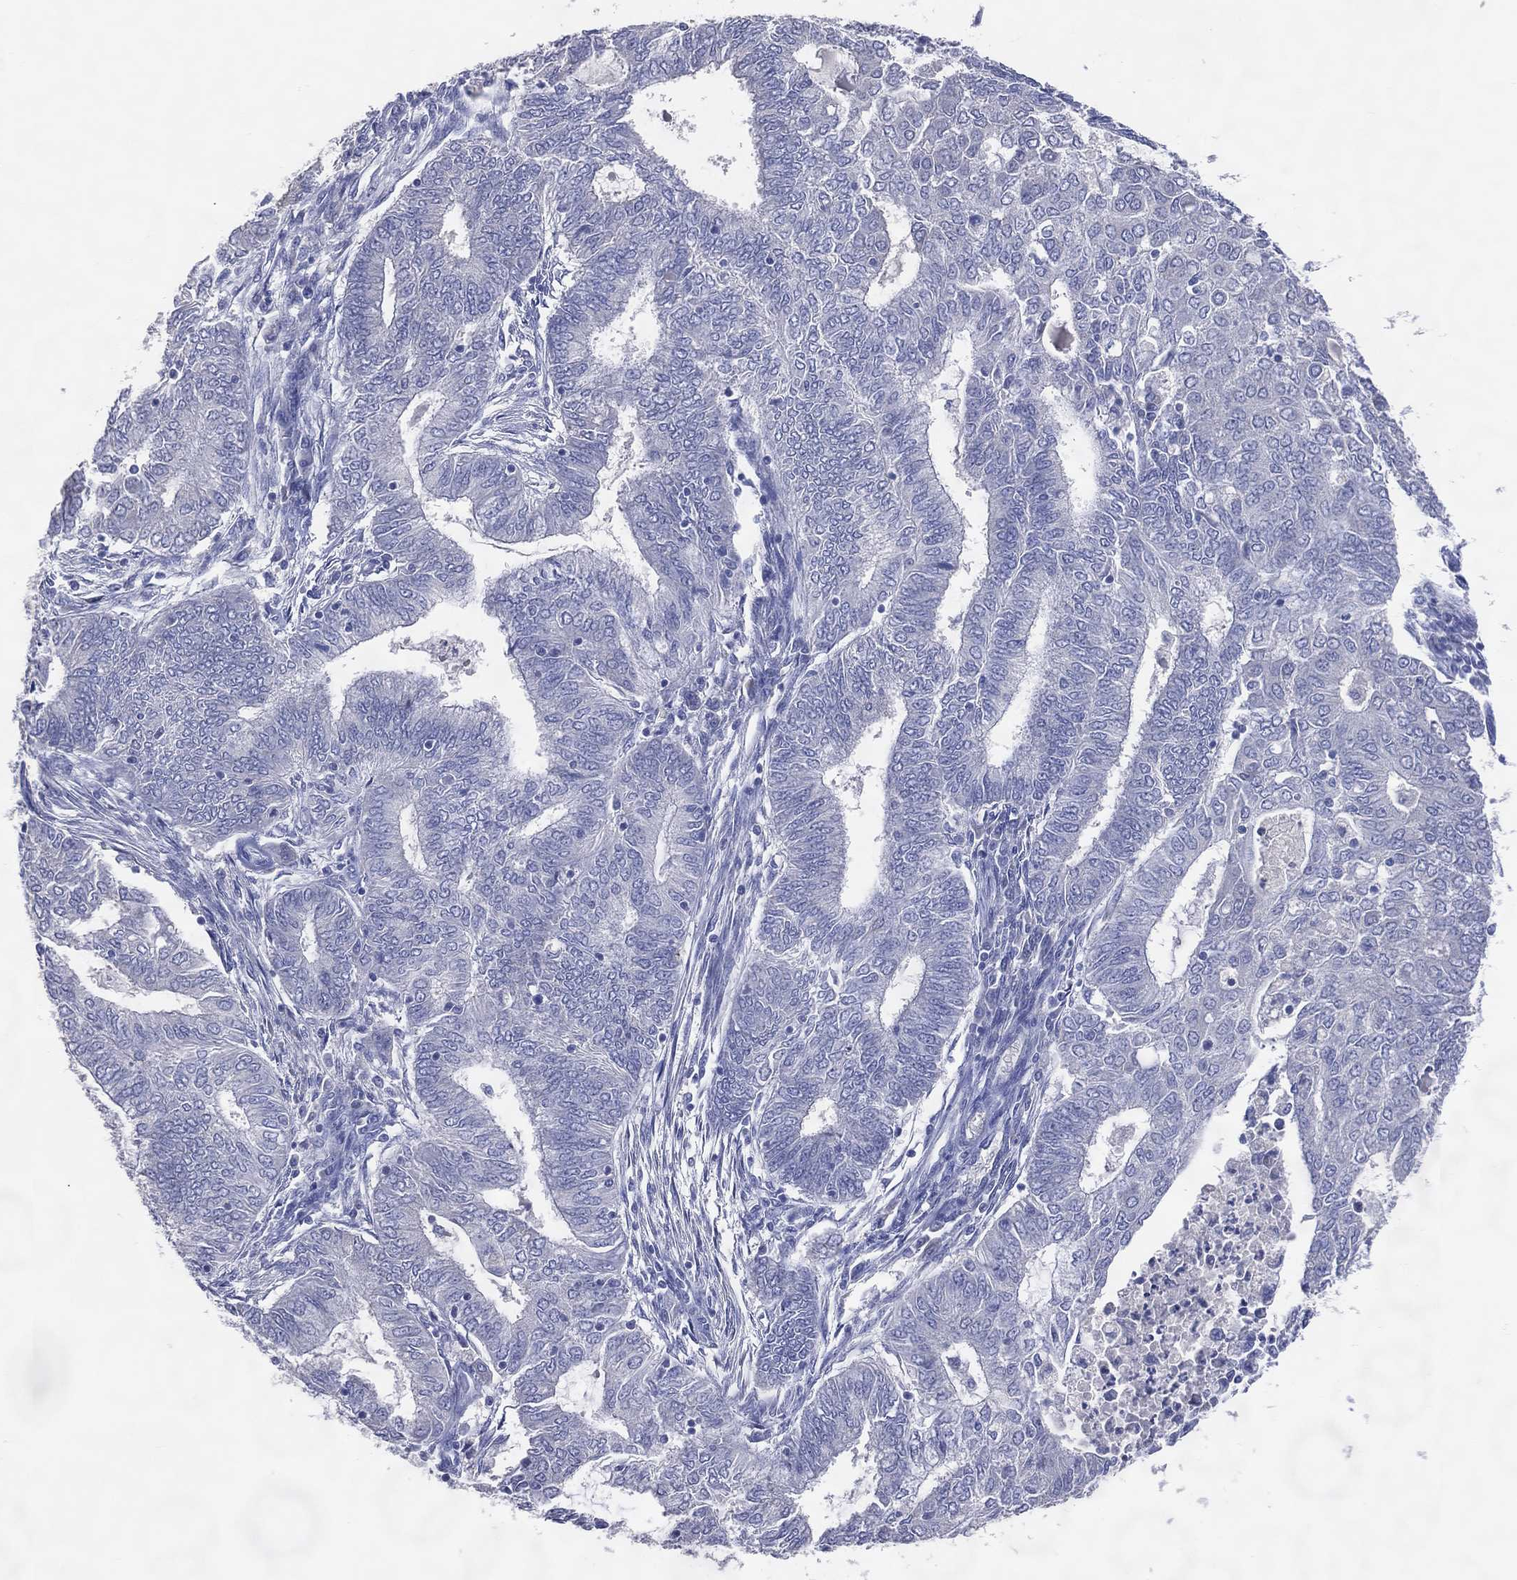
{"staining": {"intensity": "negative", "quantity": "none", "location": "none"}, "tissue": "endometrial cancer", "cell_type": "Tumor cells", "image_type": "cancer", "snomed": [{"axis": "morphology", "description": "Adenocarcinoma, NOS"}, {"axis": "topography", "description": "Endometrium"}], "caption": "The immunohistochemistry (IHC) histopathology image has no significant expression in tumor cells of endometrial adenocarcinoma tissue.", "gene": "DNAH6", "patient": {"sex": "female", "age": 62}}